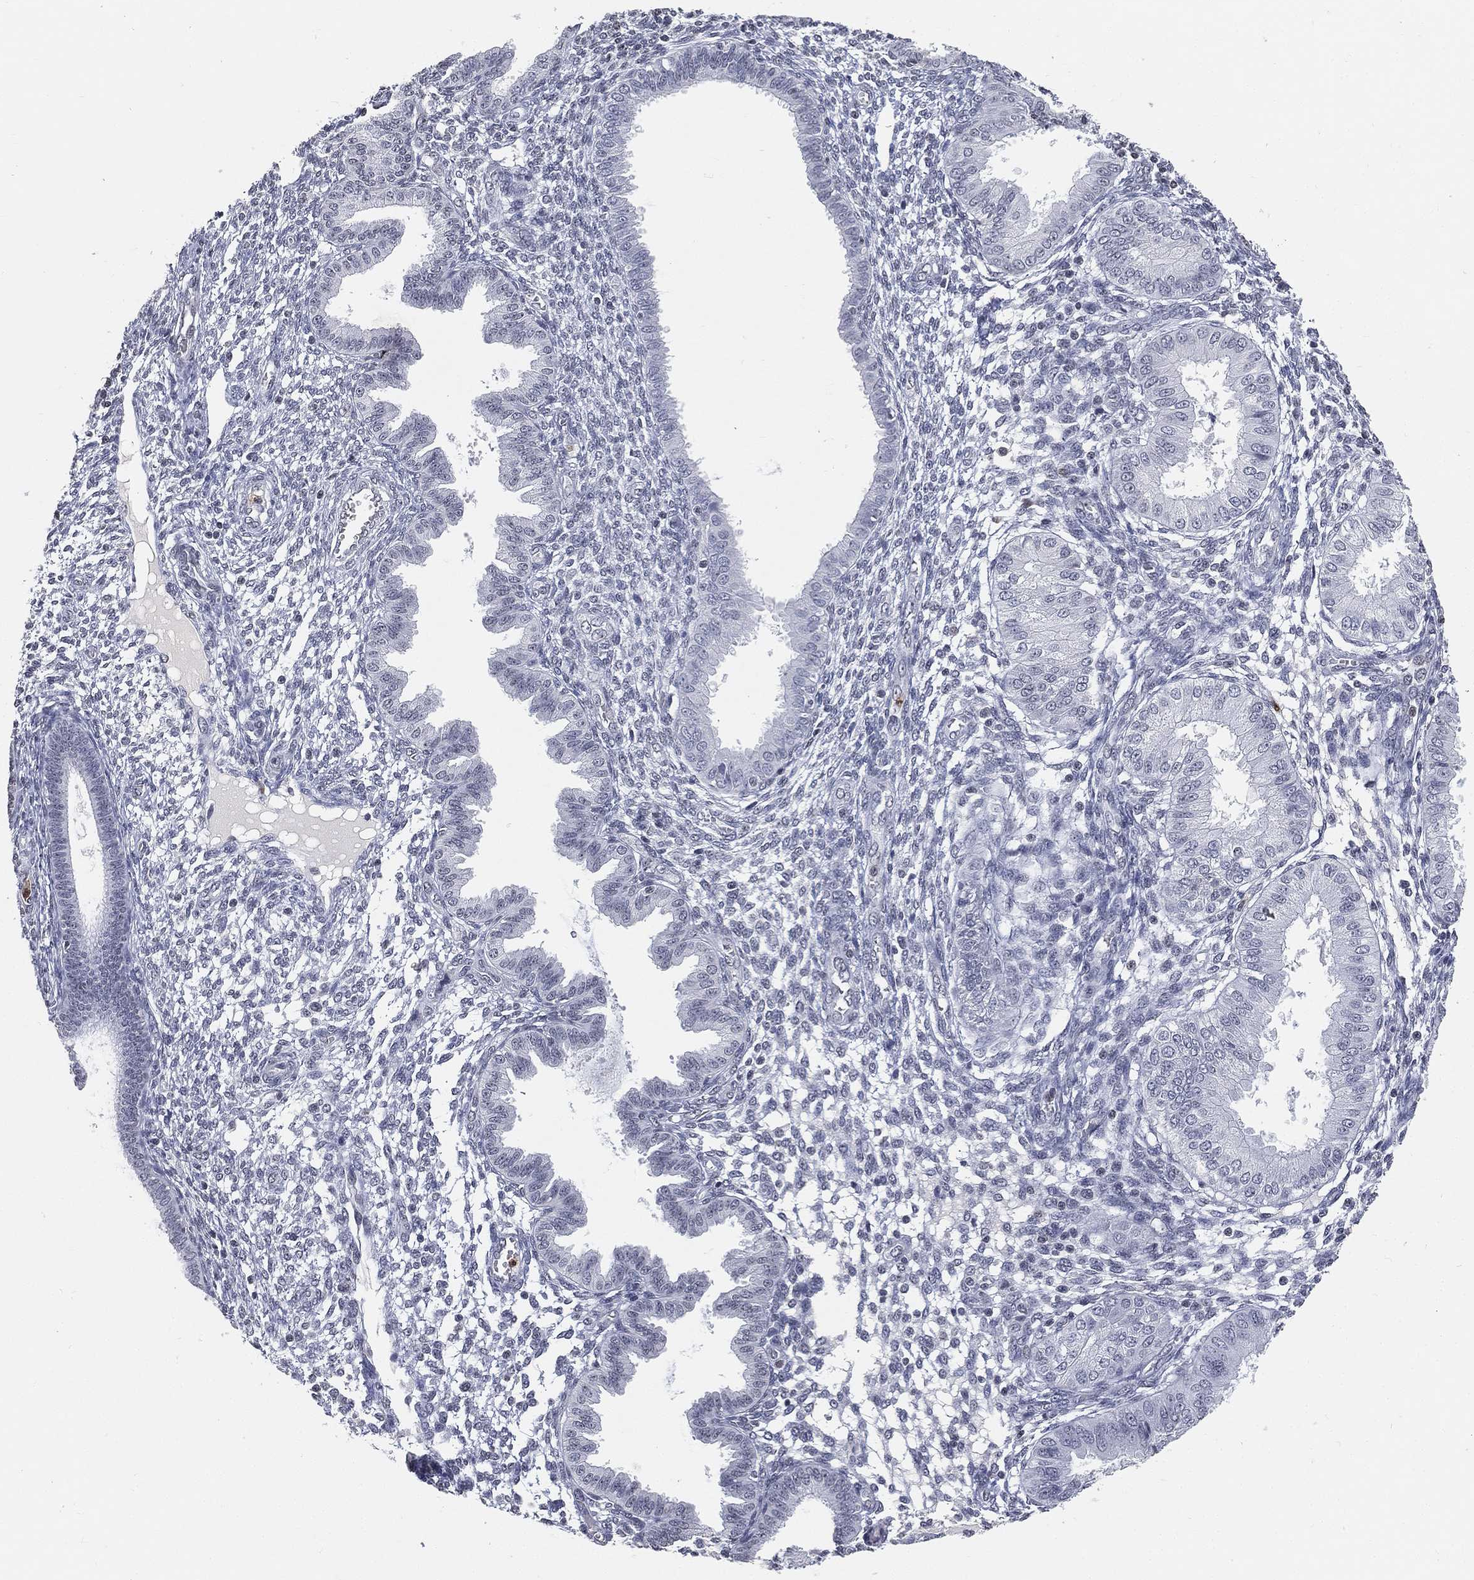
{"staining": {"intensity": "negative", "quantity": "none", "location": "none"}, "tissue": "endometrium", "cell_type": "Cells in endometrial stroma", "image_type": "normal", "snomed": [{"axis": "morphology", "description": "Normal tissue, NOS"}, {"axis": "topography", "description": "Endometrium"}], "caption": "A histopathology image of endometrium stained for a protein demonstrates no brown staining in cells in endometrial stroma. The staining is performed using DAB (3,3'-diaminobenzidine) brown chromogen with nuclei counter-stained in using hematoxylin.", "gene": "ARG1", "patient": {"sex": "female", "age": 43}}